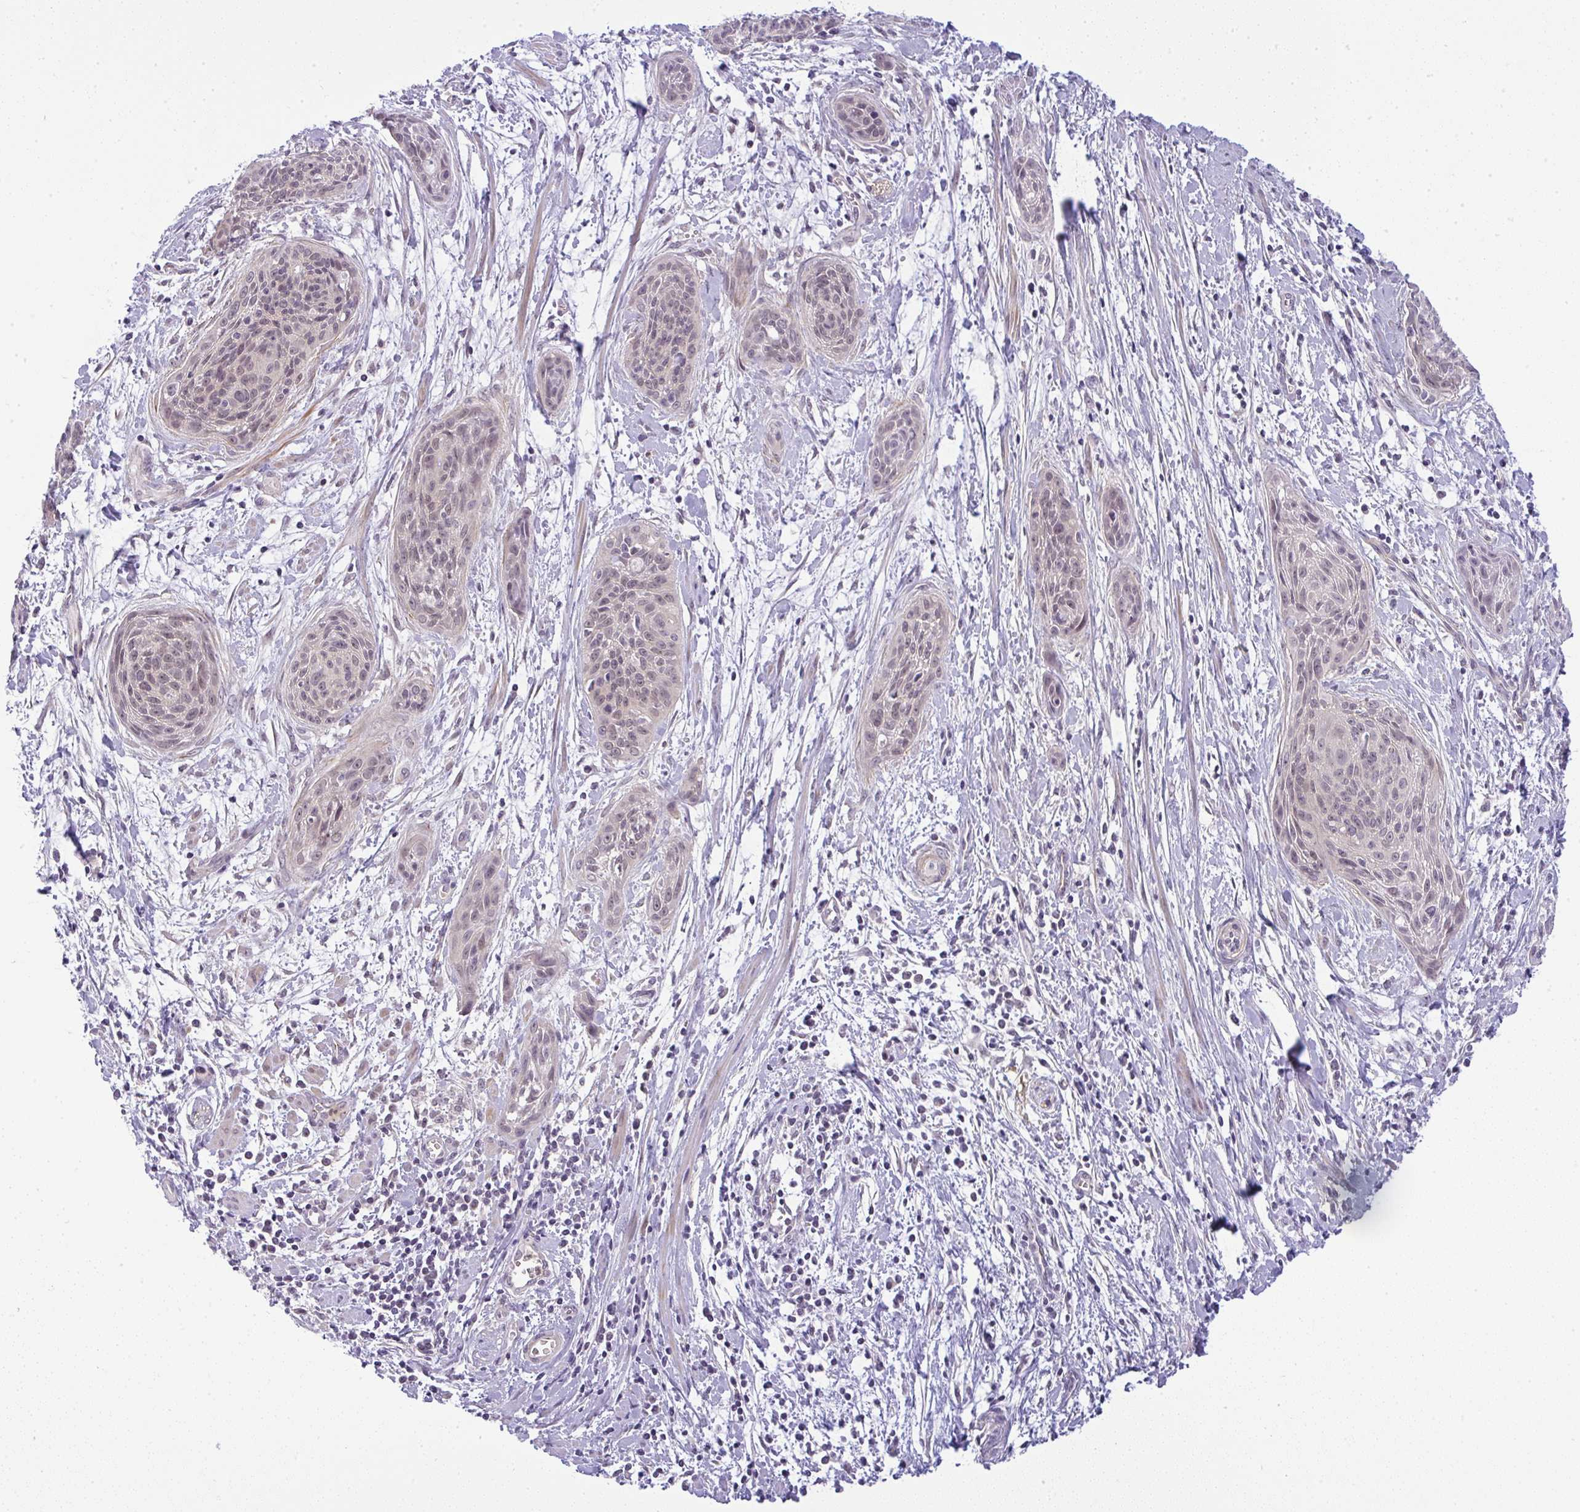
{"staining": {"intensity": "weak", "quantity": "<25%", "location": "nuclear"}, "tissue": "cervical cancer", "cell_type": "Tumor cells", "image_type": "cancer", "snomed": [{"axis": "morphology", "description": "Squamous cell carcinoma, NOS"}, {"axis": "topography", "description": "Cervix"}], "caption": "DAB (3,3'-diaminobenzidine) immunohistochemical staining of human cervical squamous cell carcinoma shows no significant positivity in tumor cells.", "gene": "DZIP1", "patient": {"sex": "female", "age": 55}}